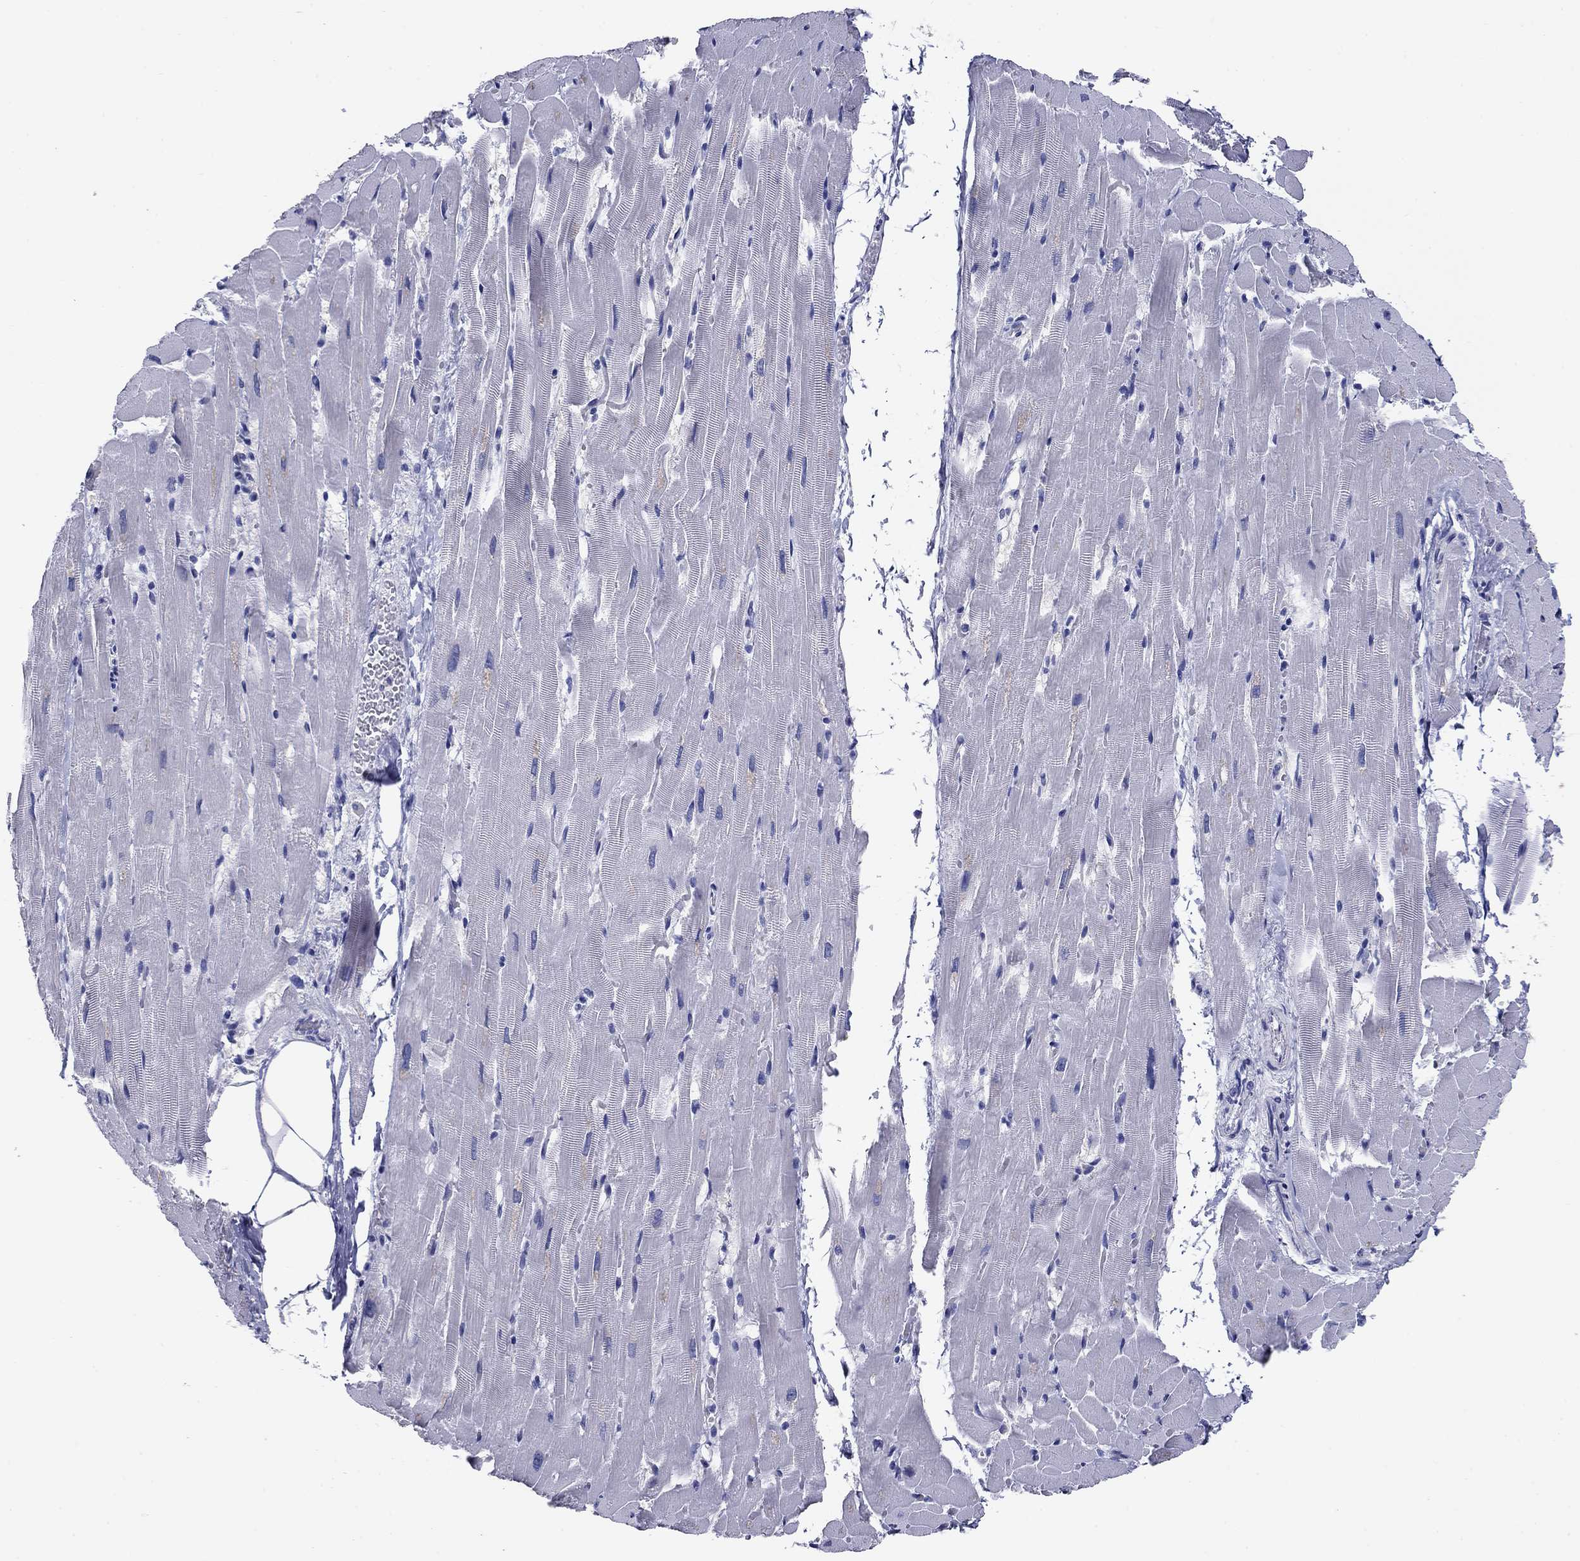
{"staining": {"intensity": "strong", "quantity": "<25%", "location": "cytoplasmic/membranous"}, "tissue": "heart muscle", "cell_type": "Cardiomyocytes", "image_type": "normal", "snomed": [{"axis": "morphology", "description": "Normal tissue, NOS"}, {"axis": "topography", "description": "Heart"}], "caption": "Human heart muscle stained for a protein (brown) displays strong cytoplasmic/membranous positive expression in about <25% of cardiomyocytes.", "gene": "NPPA", "patient": {"sex": "male", "age": 37}}